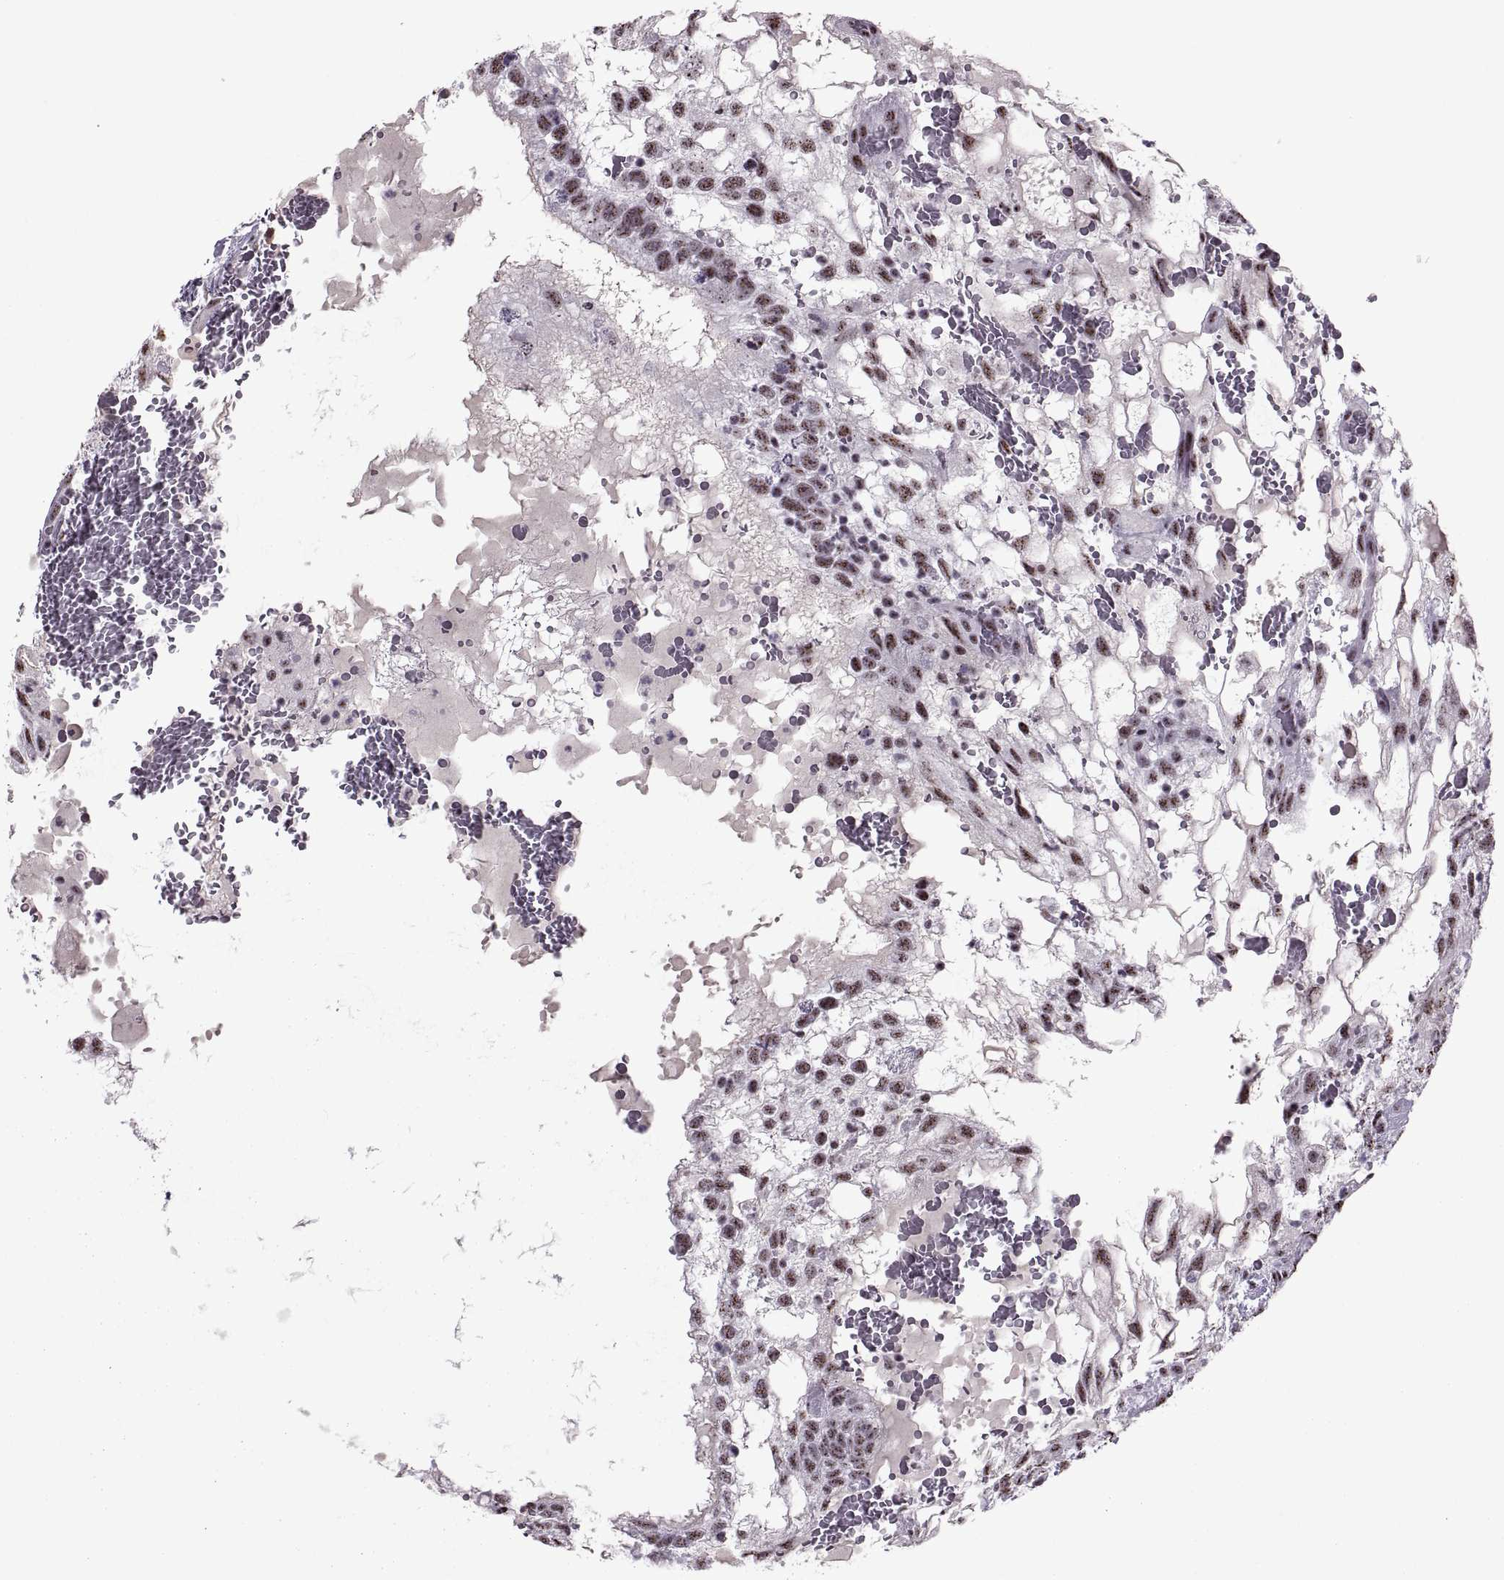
{"staining": {"intensity": "weak", "quantity": ">75%", "location": "nuclear"}, "tissue": "testis cancer", "cell_type": "Tumor cells", "image_type": "cancer", "snomed": [{"axis": "morphology", "description": "Normal tissue, NOS"}, {"axis": "morphology", "description": "Carcinoma, Embryonal, NOS"}, {"axis": "topography", "description": "Testis"}], "caption": "A brown stain highlights weak nuclear staining of a protein in testis embryonal carcinoma tumor cells.", "gene": "MAGEA4", "patient": {"sex": "male", "age": 32}}